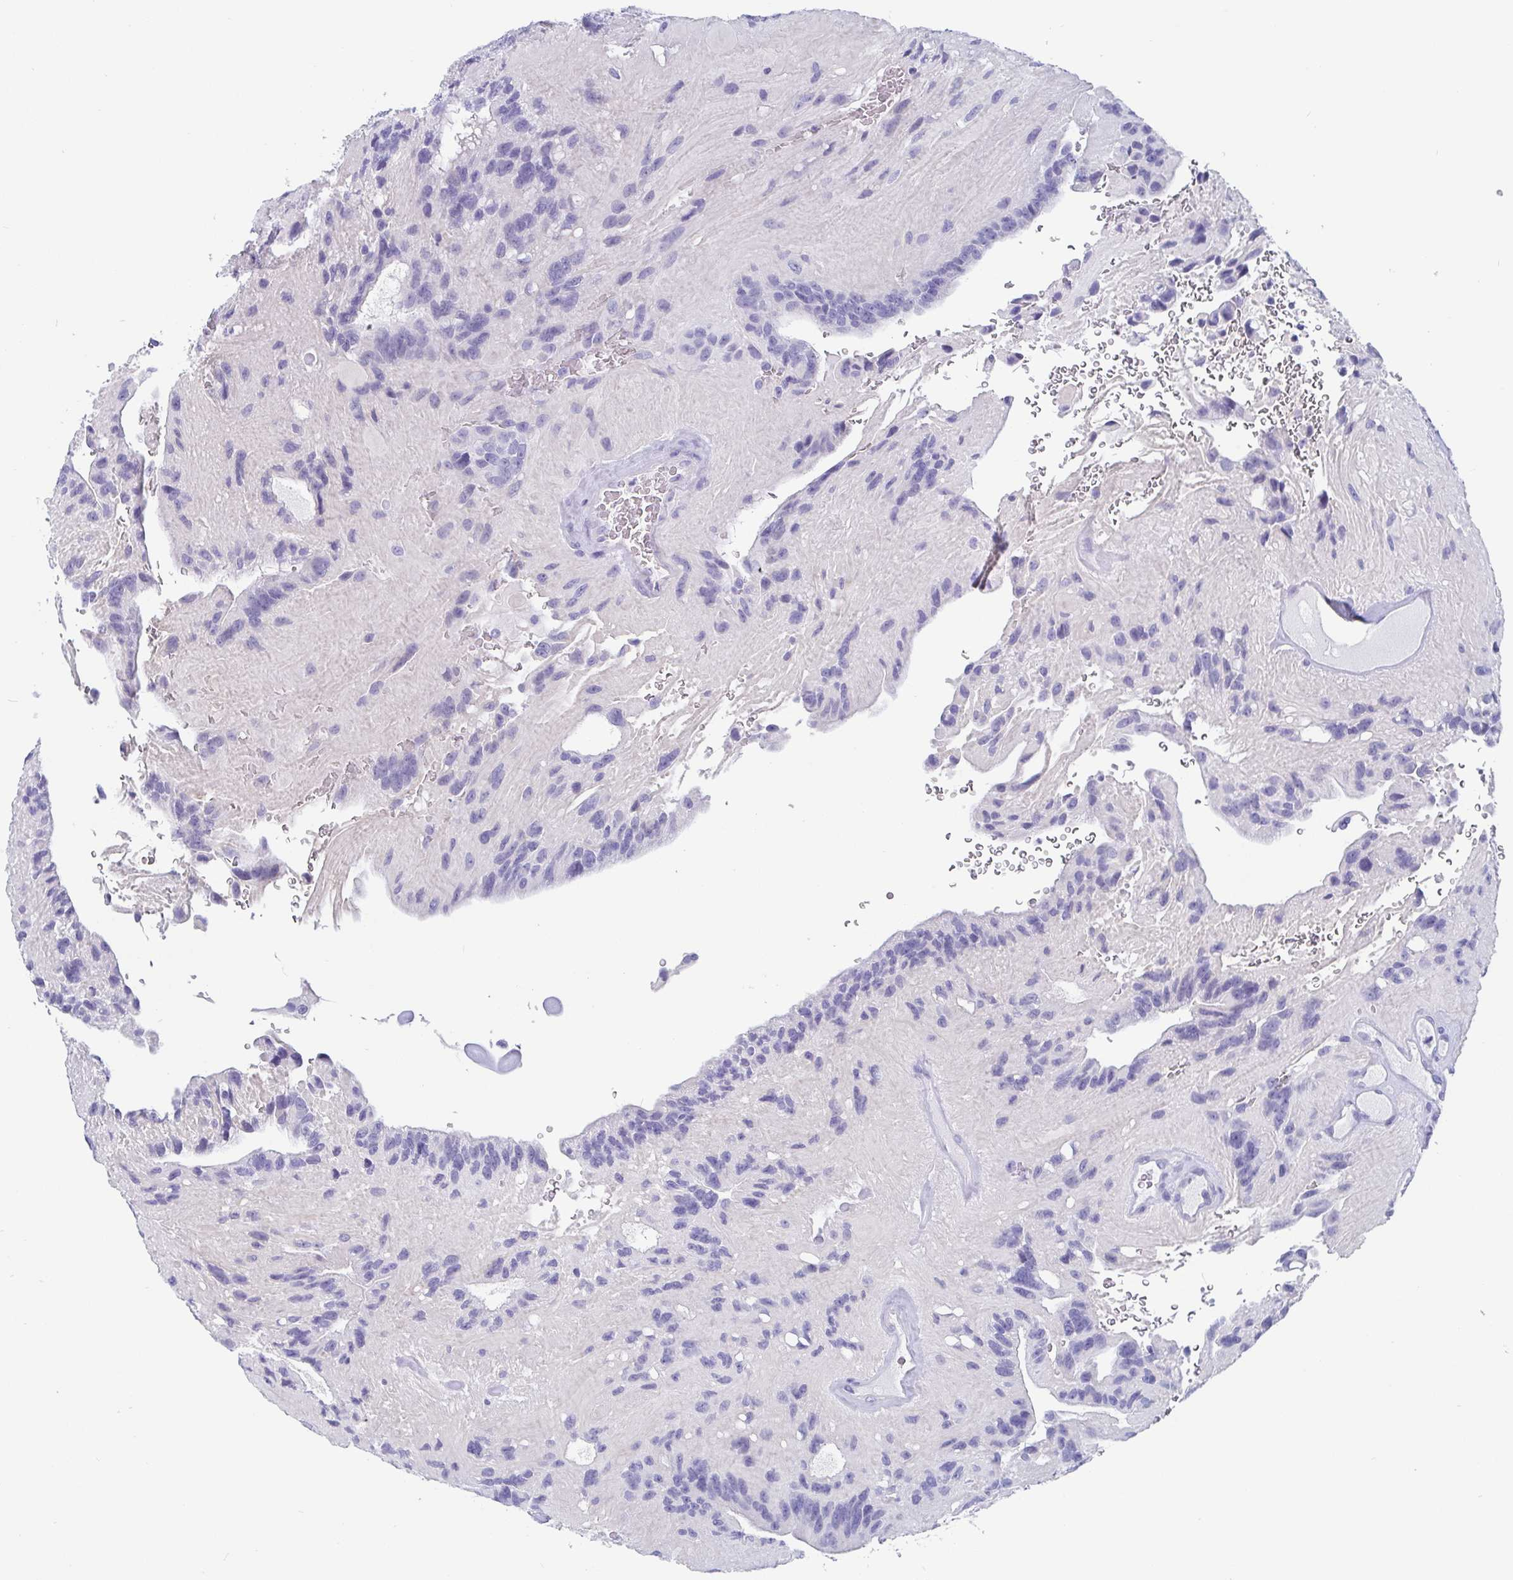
{"staining": {"intensity": "negative", "quantity": "none", "location": "none"}, "tissue": "glioma", "cell_type": "Tumor cells", "image_type": "cancer", "snomed": [{"axis": "morphology", "description": "Glioma, malignant, Low grade"}, {"axis": "topography", "description": "Brain"}], "caption": "There is no significant staining in tumor cells of glioma. (Stains: DAB IHC with hematoxylin counter stain, Microscopy: brightfield microscopy at high magnification).", "gene": "SCGN", "patient": {"sex": "male", "age": 31}}